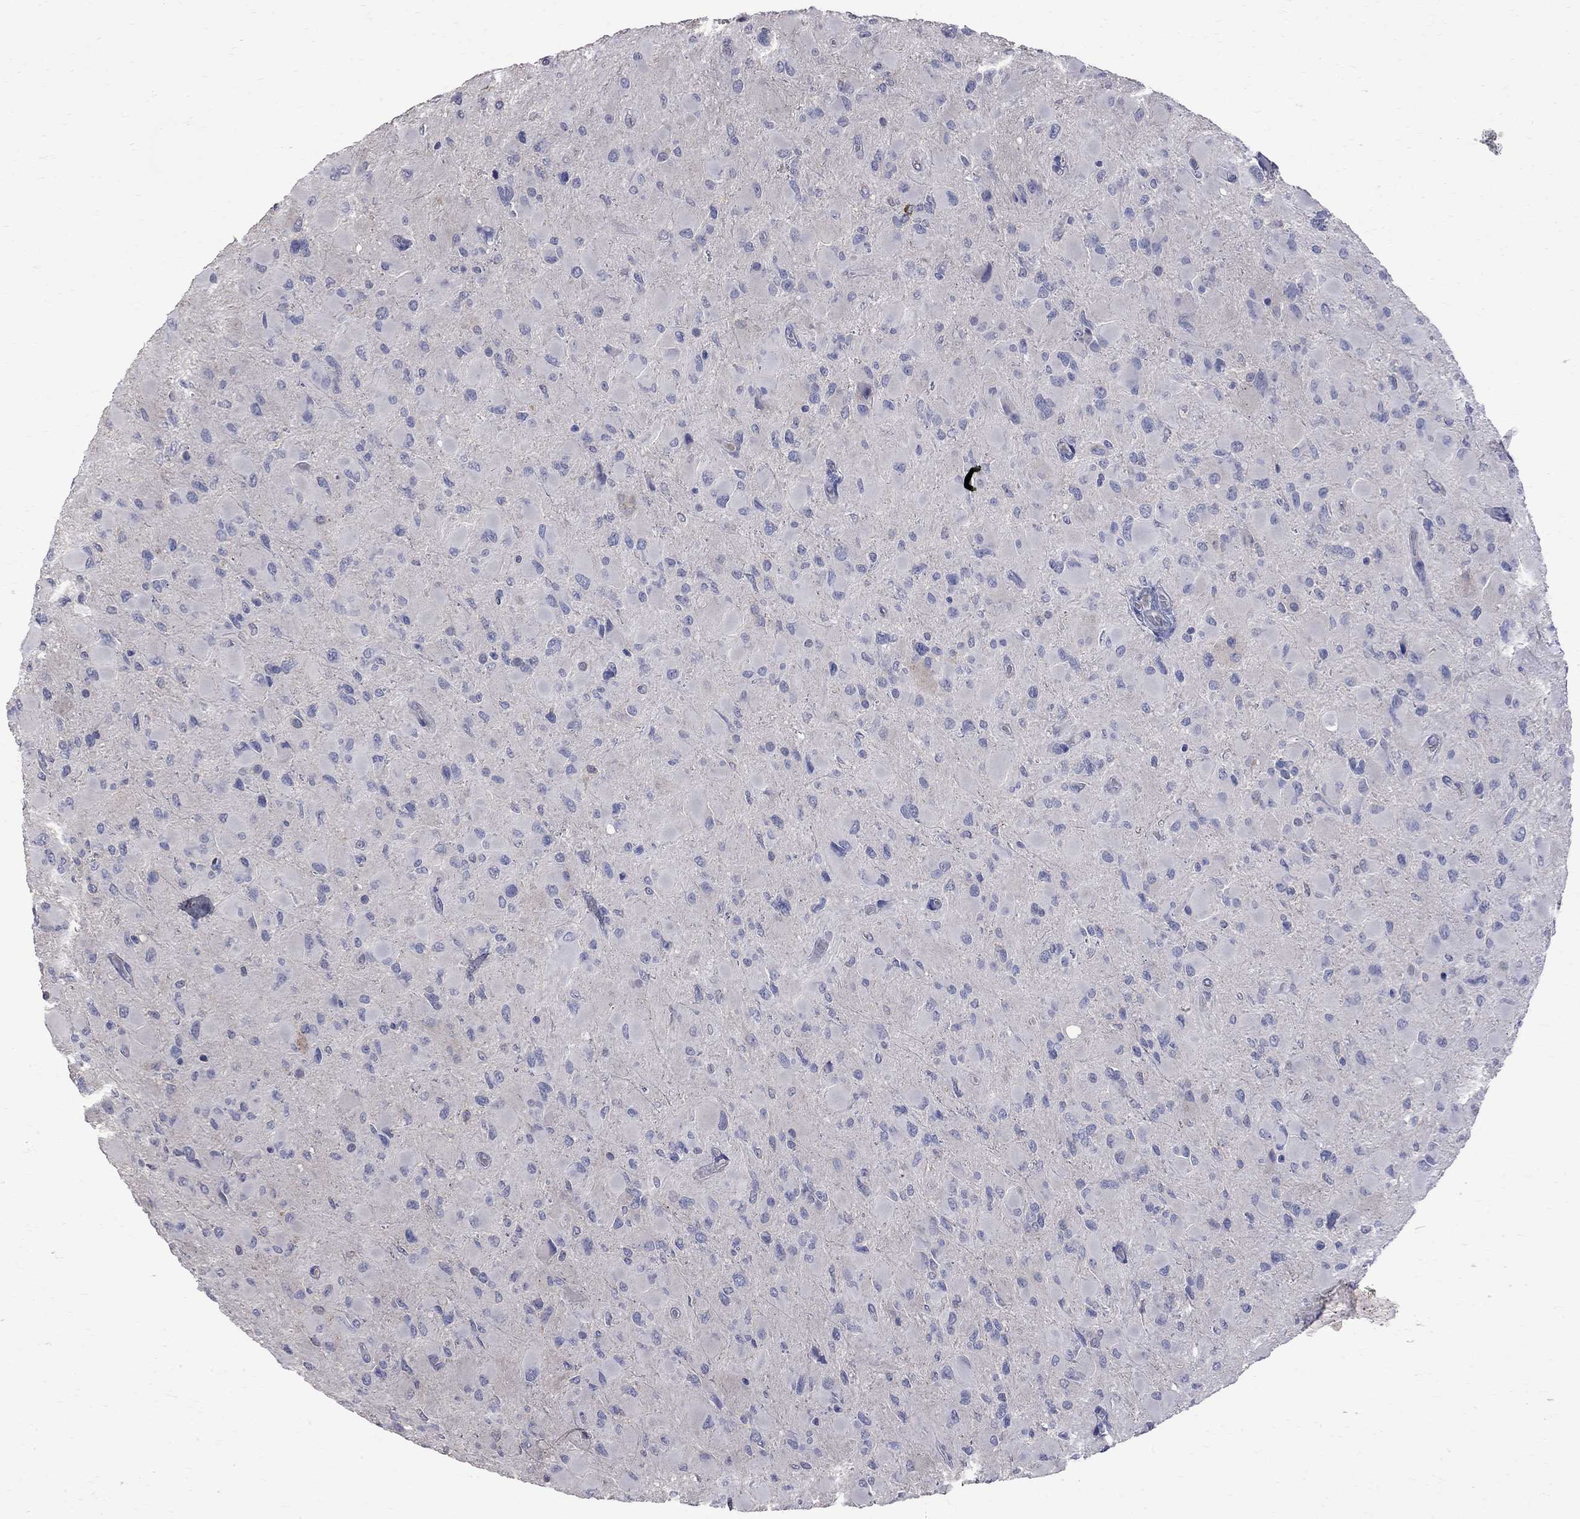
{"staining": {"intensity": "negative", "quantity": "none", "location": "none"}, "tissue": "glioma", "cell_type": "Tumor cells", "image_type": "cancer", "snomed": [{"axis": "morphology", "description": "Glioma, malignant, High grade"}, {"axis": "topography", "description": "Cerebral cortex"}], "caption": "Protein analysis of high-grade glioma (malignant) reveals no significant expression in tumor cells.", "gene": "CKAP2", "patient": {"sex": "female", "age": 36}}